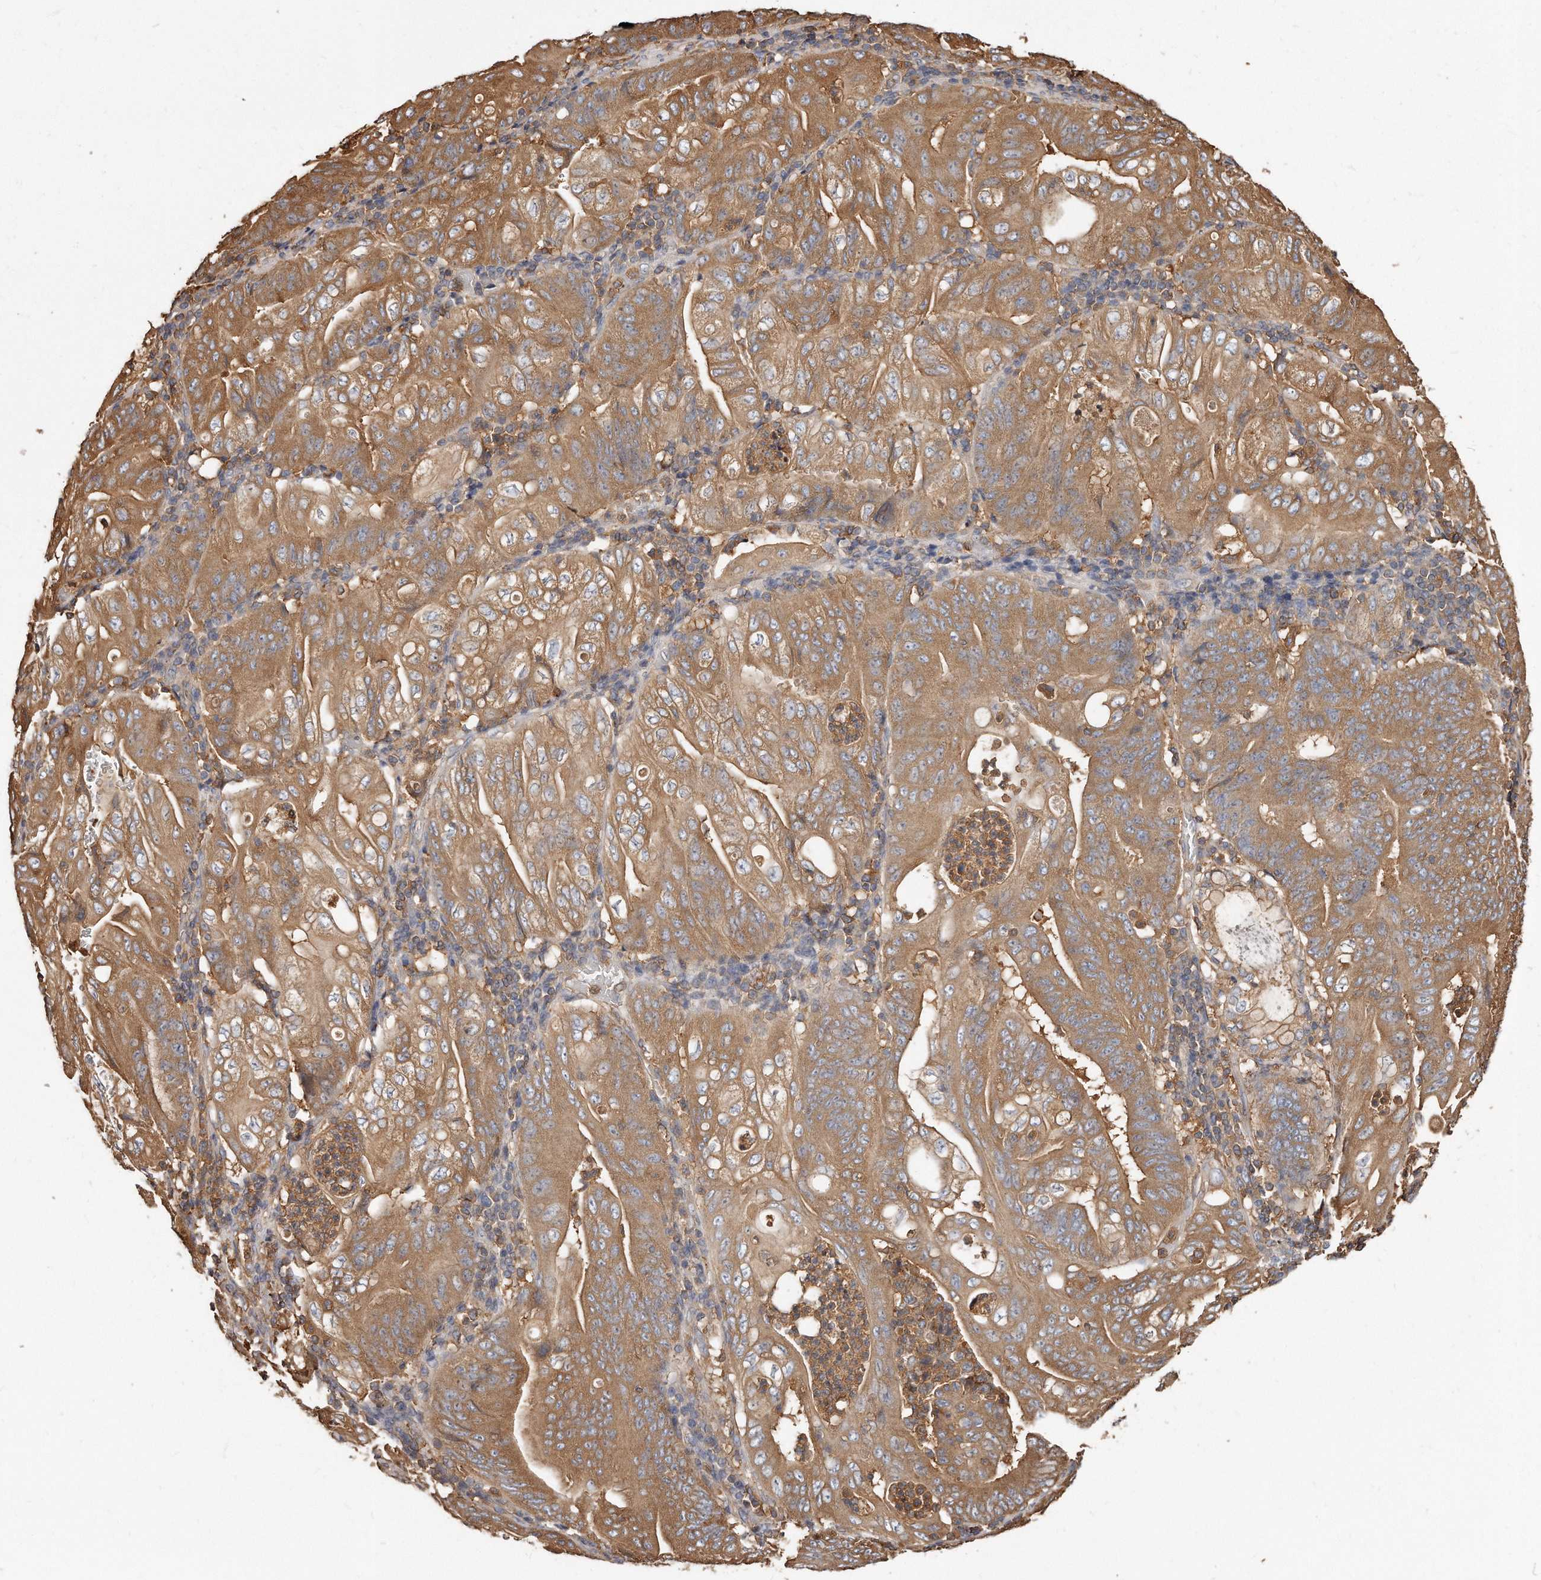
{"staining": {"intensity": "moderate", "quantity": ">75%", "location": "cytoplasmic/membranous"}, "tissue": "stomach cancer", "cell_type": "Tumor cells", "image_type": "cancer", "snomed": [{"axis": "morphology", "description": "Adenocarcinoma, NOS"}, {"axis": "topography", "description": "Stomach"}], "caption": "Immunohistochemical staining of stomach cancer (adenocarcinoma) demonstrates moderate cytoplasmic/membranous protein expression in about >75% of tumor cells.", "gene": "CAP1", "patient": {"sex": "female", "age": 73}}